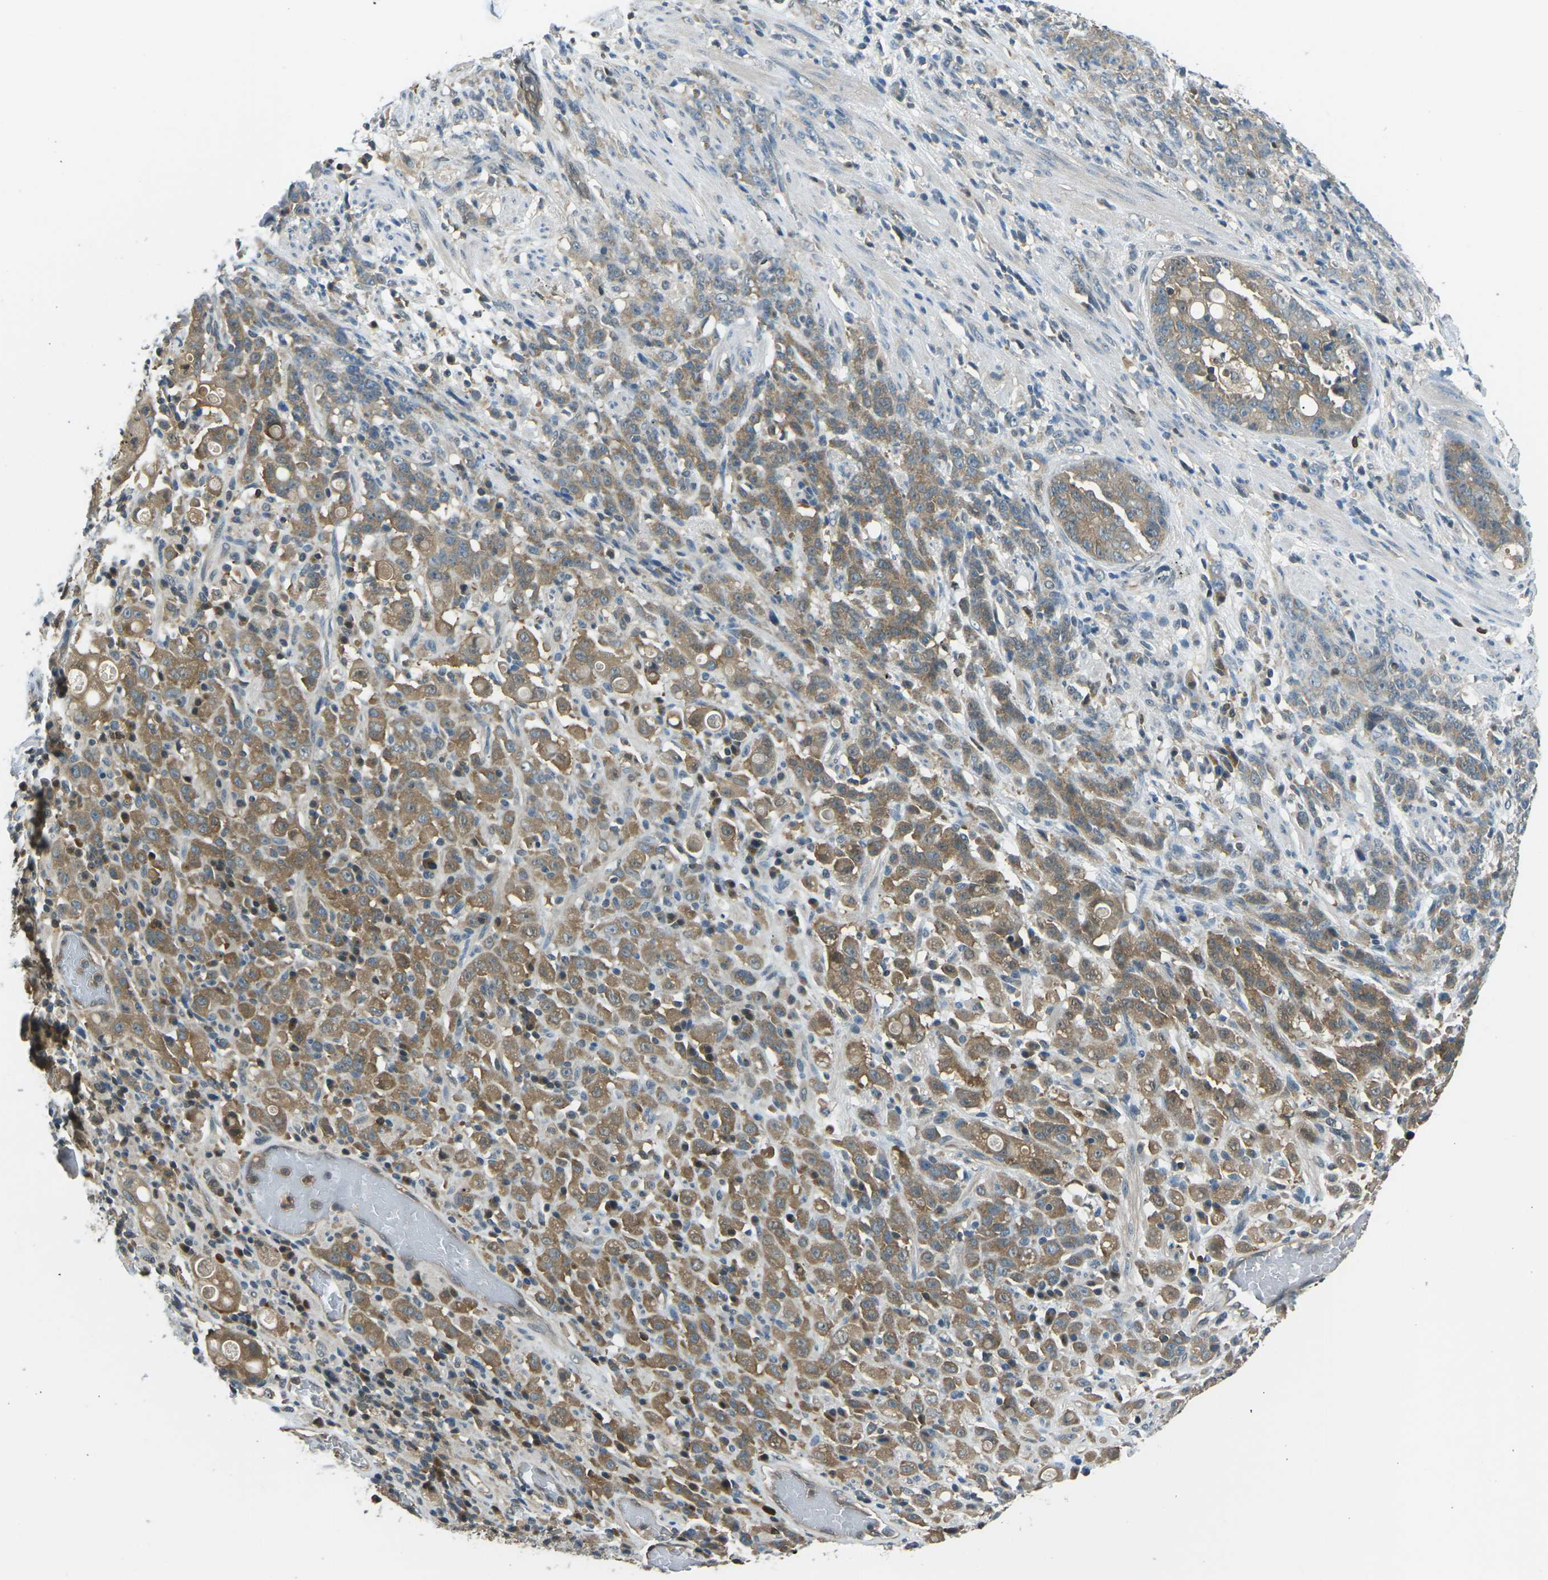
{"staining": {"intensity": "weak", "quantity": ">75%", "location": "cytoplasmic/membranous"}, "tissue": "stomach cancer", "cell_type": "Tumor cells", "image_type": "cancer", "snomed": [{"axis": "morphology", "description": "Adenocarcinoma, NOS"}, {"axis": "topography", "description": "Stomach, lower"}], "caption": "IHC (DAB (3,3'-diaminobenzidine)) staining of human stomach adenocarcinoma demonstrates weak cytoplasmic/membranous protein expression in approximately >75% of tumor cells.", "gene": "PIEZO2", "patient": {"sex": "male", "age": 88}}